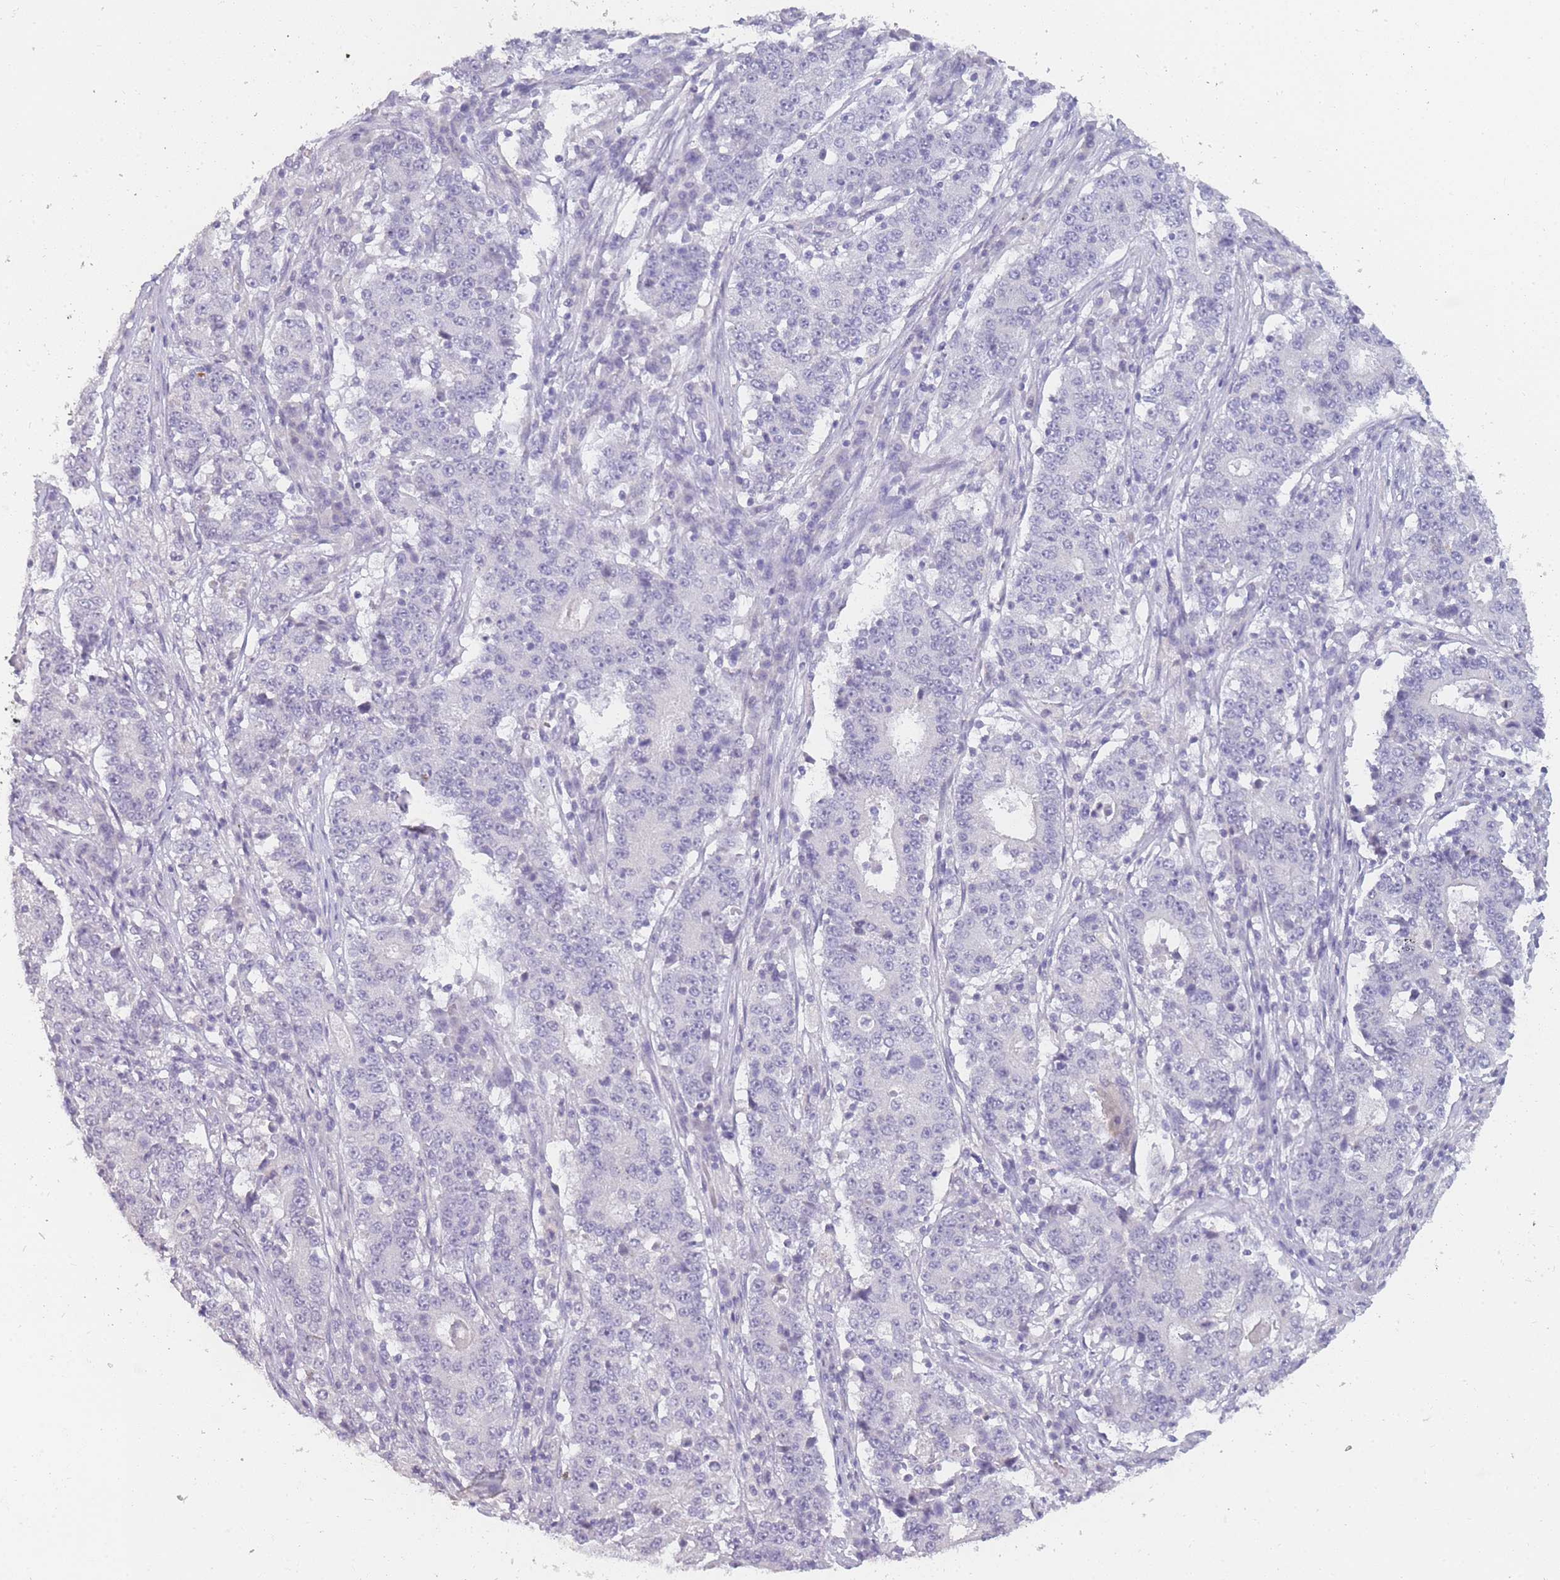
{"staining": {"intensity": "negative", "quantity": "none", "location": "none"}, "tissue": "stomach cancer", "cell_type": "Tumor cells", "image_type": "cancer", "snomed": [{"axis": "morphology", "description": "Adenocarcinoma, NOS"}, {"axis": "topography", "description": "Stomach"}], "caption": "Human adenocarcinoma (stomach) stained for a protein using immunohistochemistry reveals no staining in tumor cells.", "gene": "INS", "patient": {"sex": "male", "age": 59}}